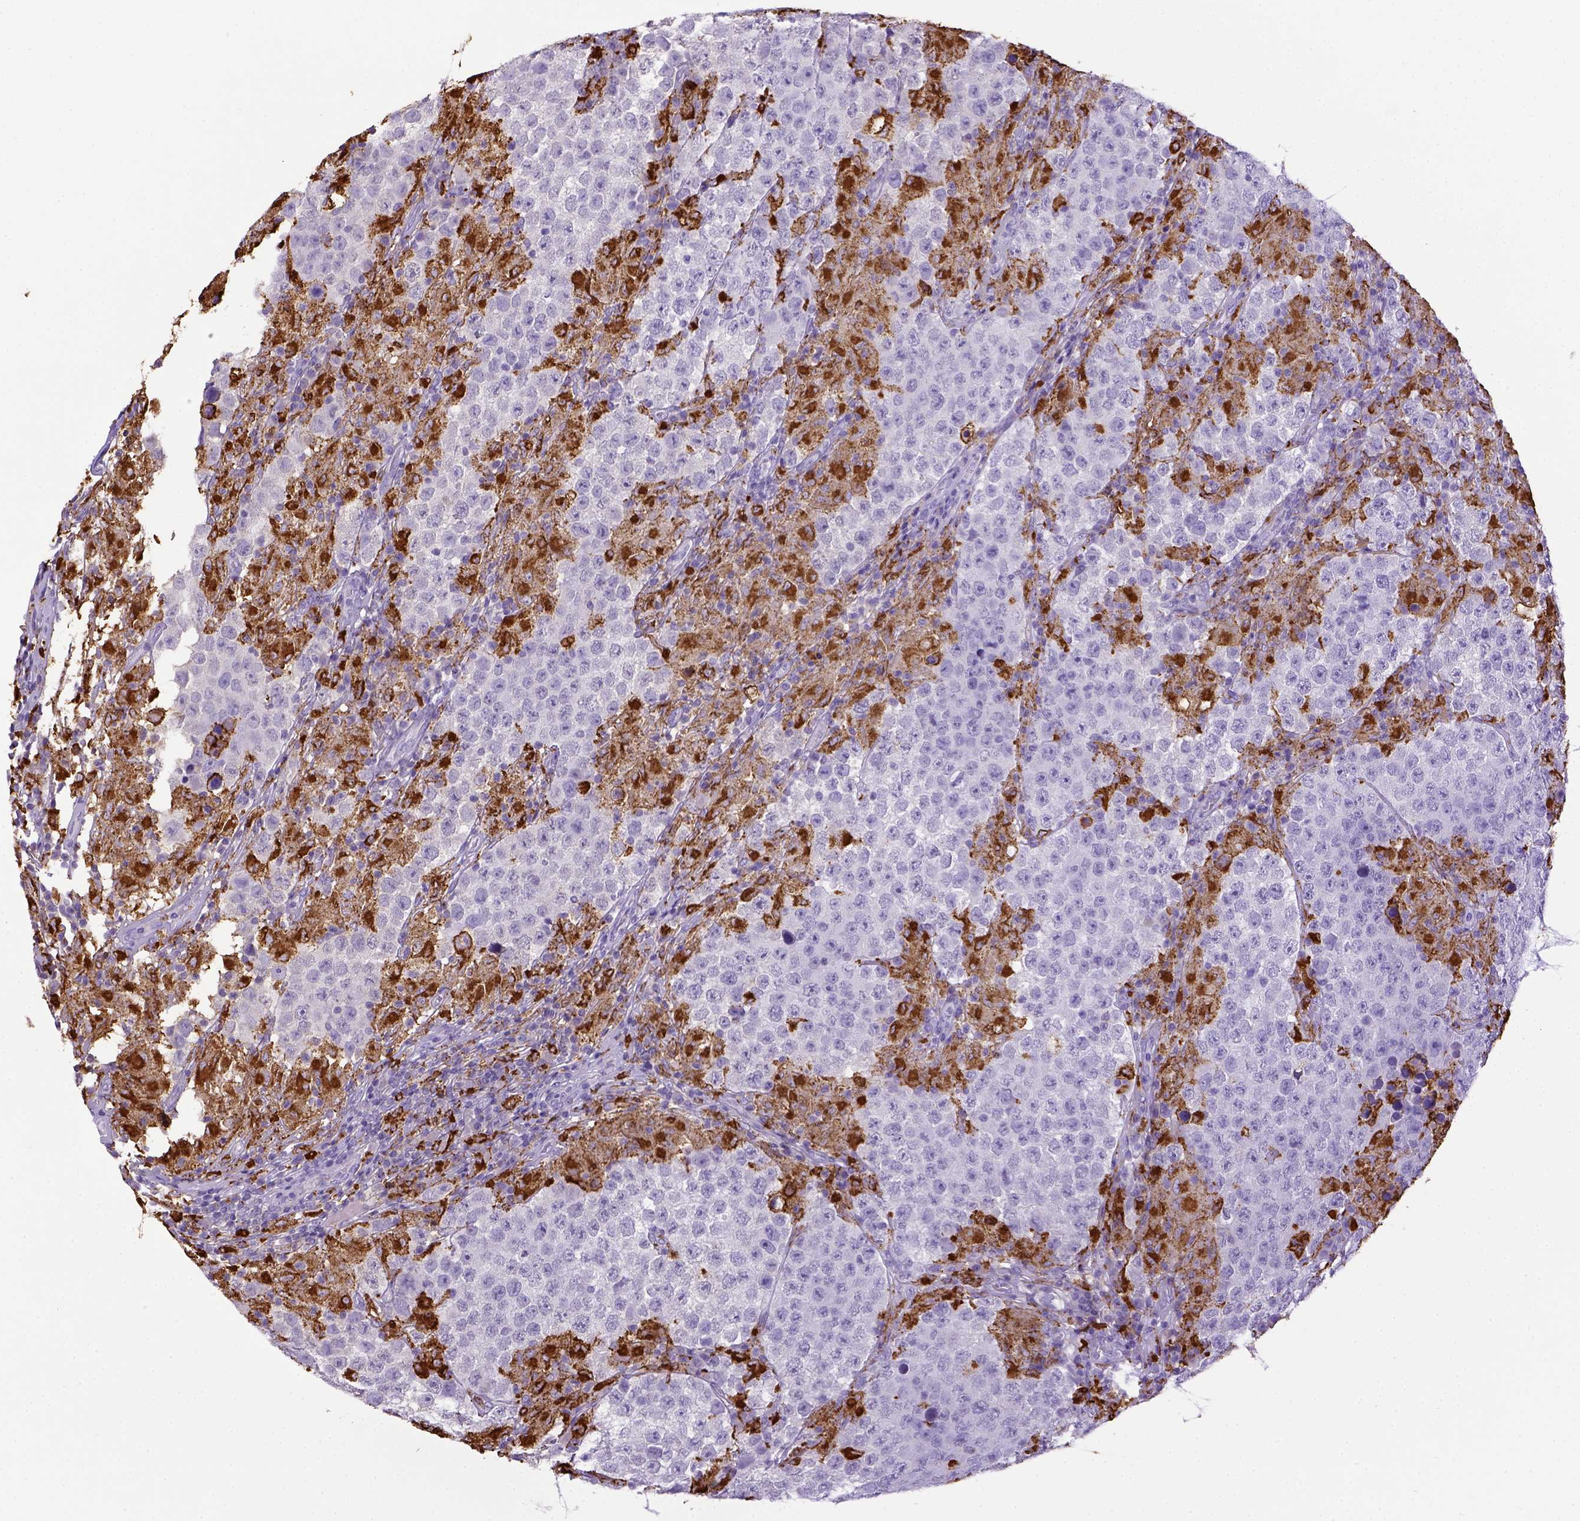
{"staining": {"intensity": "negative", "quantity": "none", "location": "none"}, "tissue": "testis cancer", "cell_type": "Tumor cells", "image_type": "cancer", "snomed": [{"axis": "morphology", "description": "Seminoma, NOS"}, {"axis": "morphology", "description": "Carcinoma, Embryonal, NOS"}, {"axis": "topography", "description": "Testis"}], "caption": "Immunohistochemistry (IHC) micrograph of human embryonal carcinoma (testis) stained for a protein (brown), which reveals no positivity in tumor cells.", "gene": "CD68", "patient": {"sex": "male", "age": 41}}